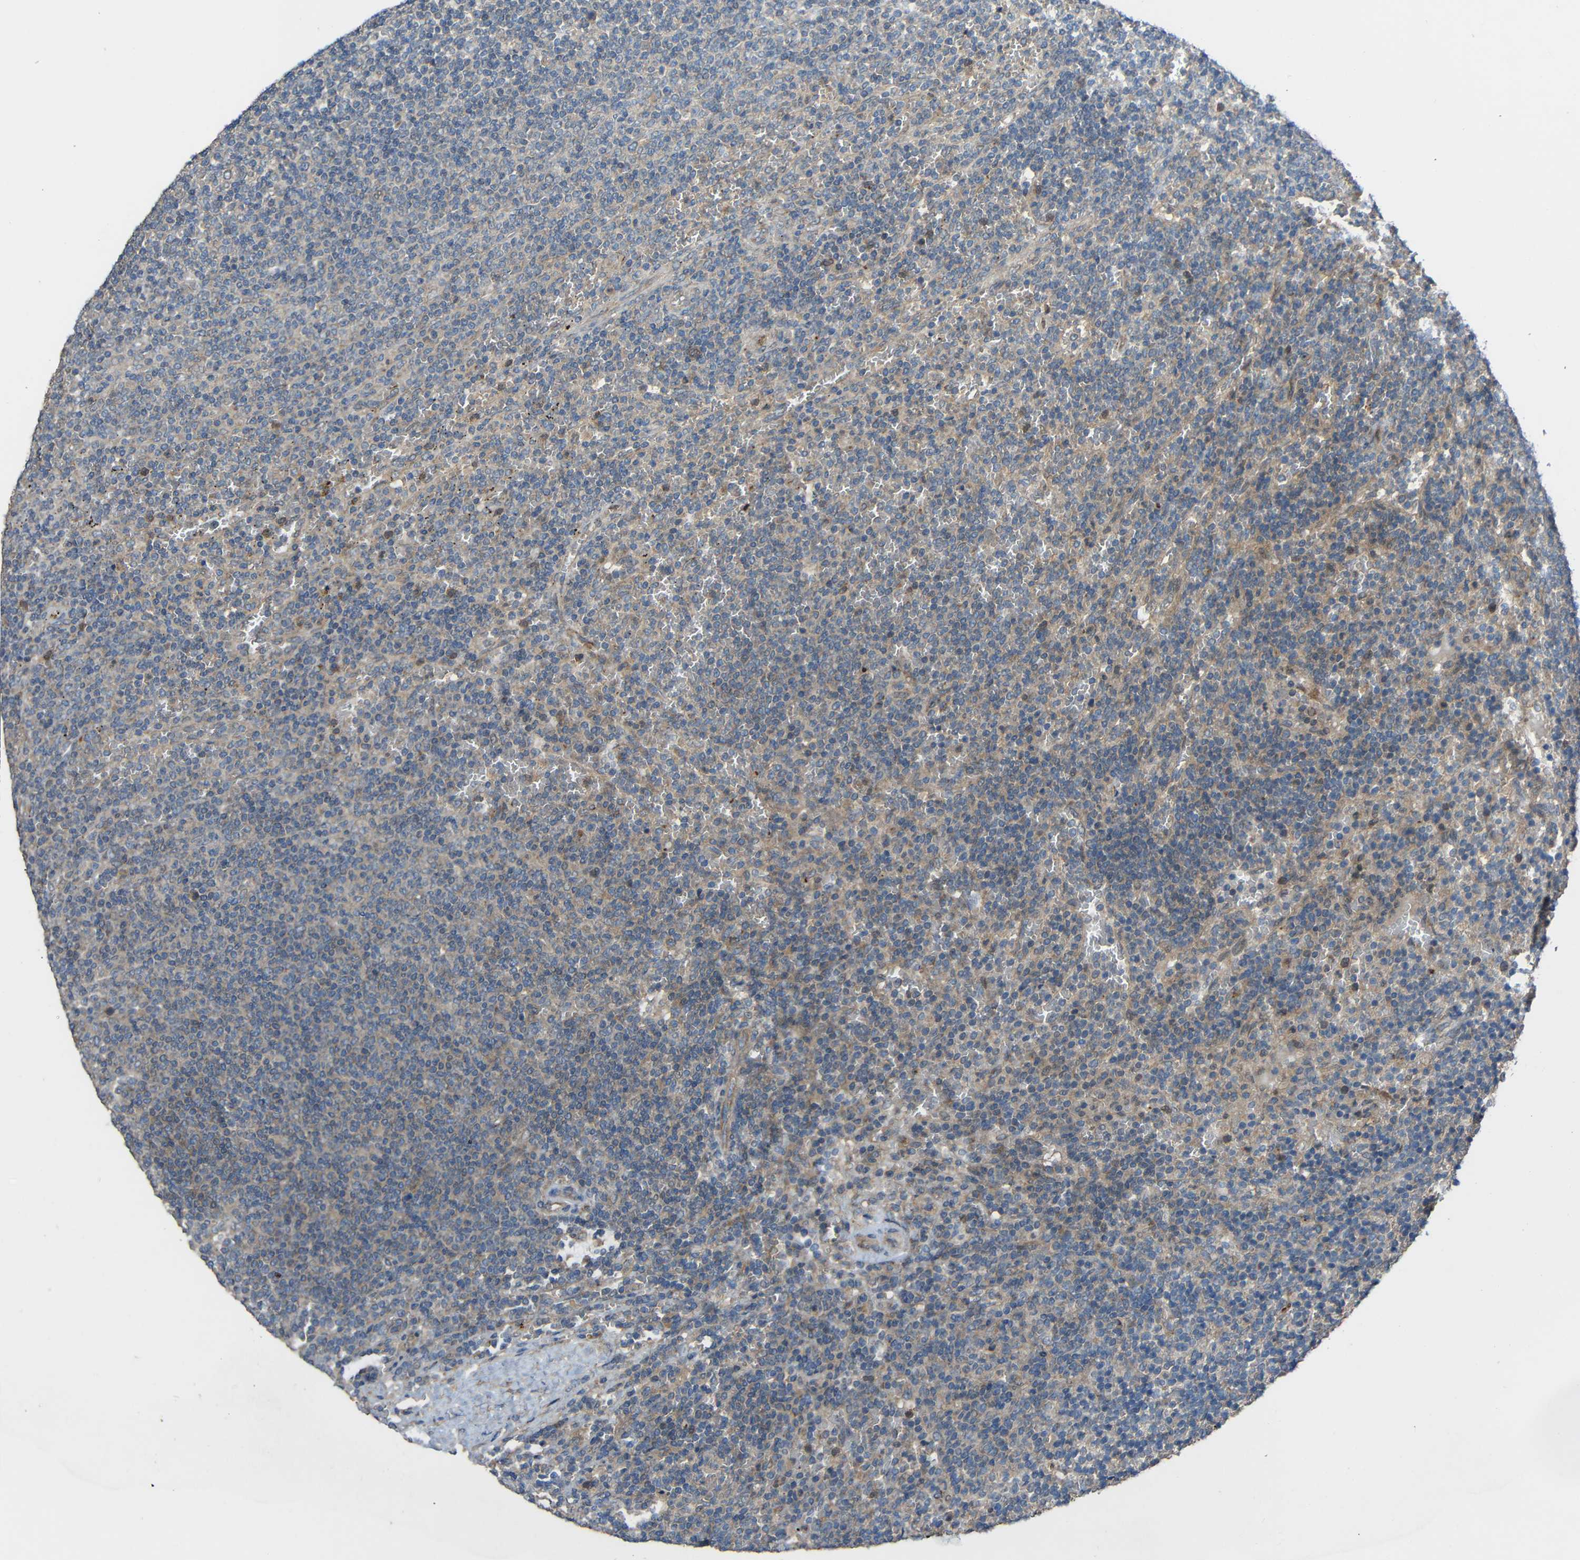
{"staining": {"intensity": "weak", "quantity": "25%-75%", "location": "cytoplasmic/membranous"}, "tissue": "lymphoma", "cell_type": "Tumor cells", "image_type": "cancer", "snomed": [{"axis": "morphology", "description": "Malignant lymphoma, non-Hodgkin's type, Low grade"}, {"axis": "topography", "description": "Spleen"}], "caption": "The photomicrograph shows a brown stain indicating the presence of a protein in the cytoplasmic/membranous of tumor cells in lymphoma.", "gene": "CHST9", "patient": {"sex": "female", "age": 50}}